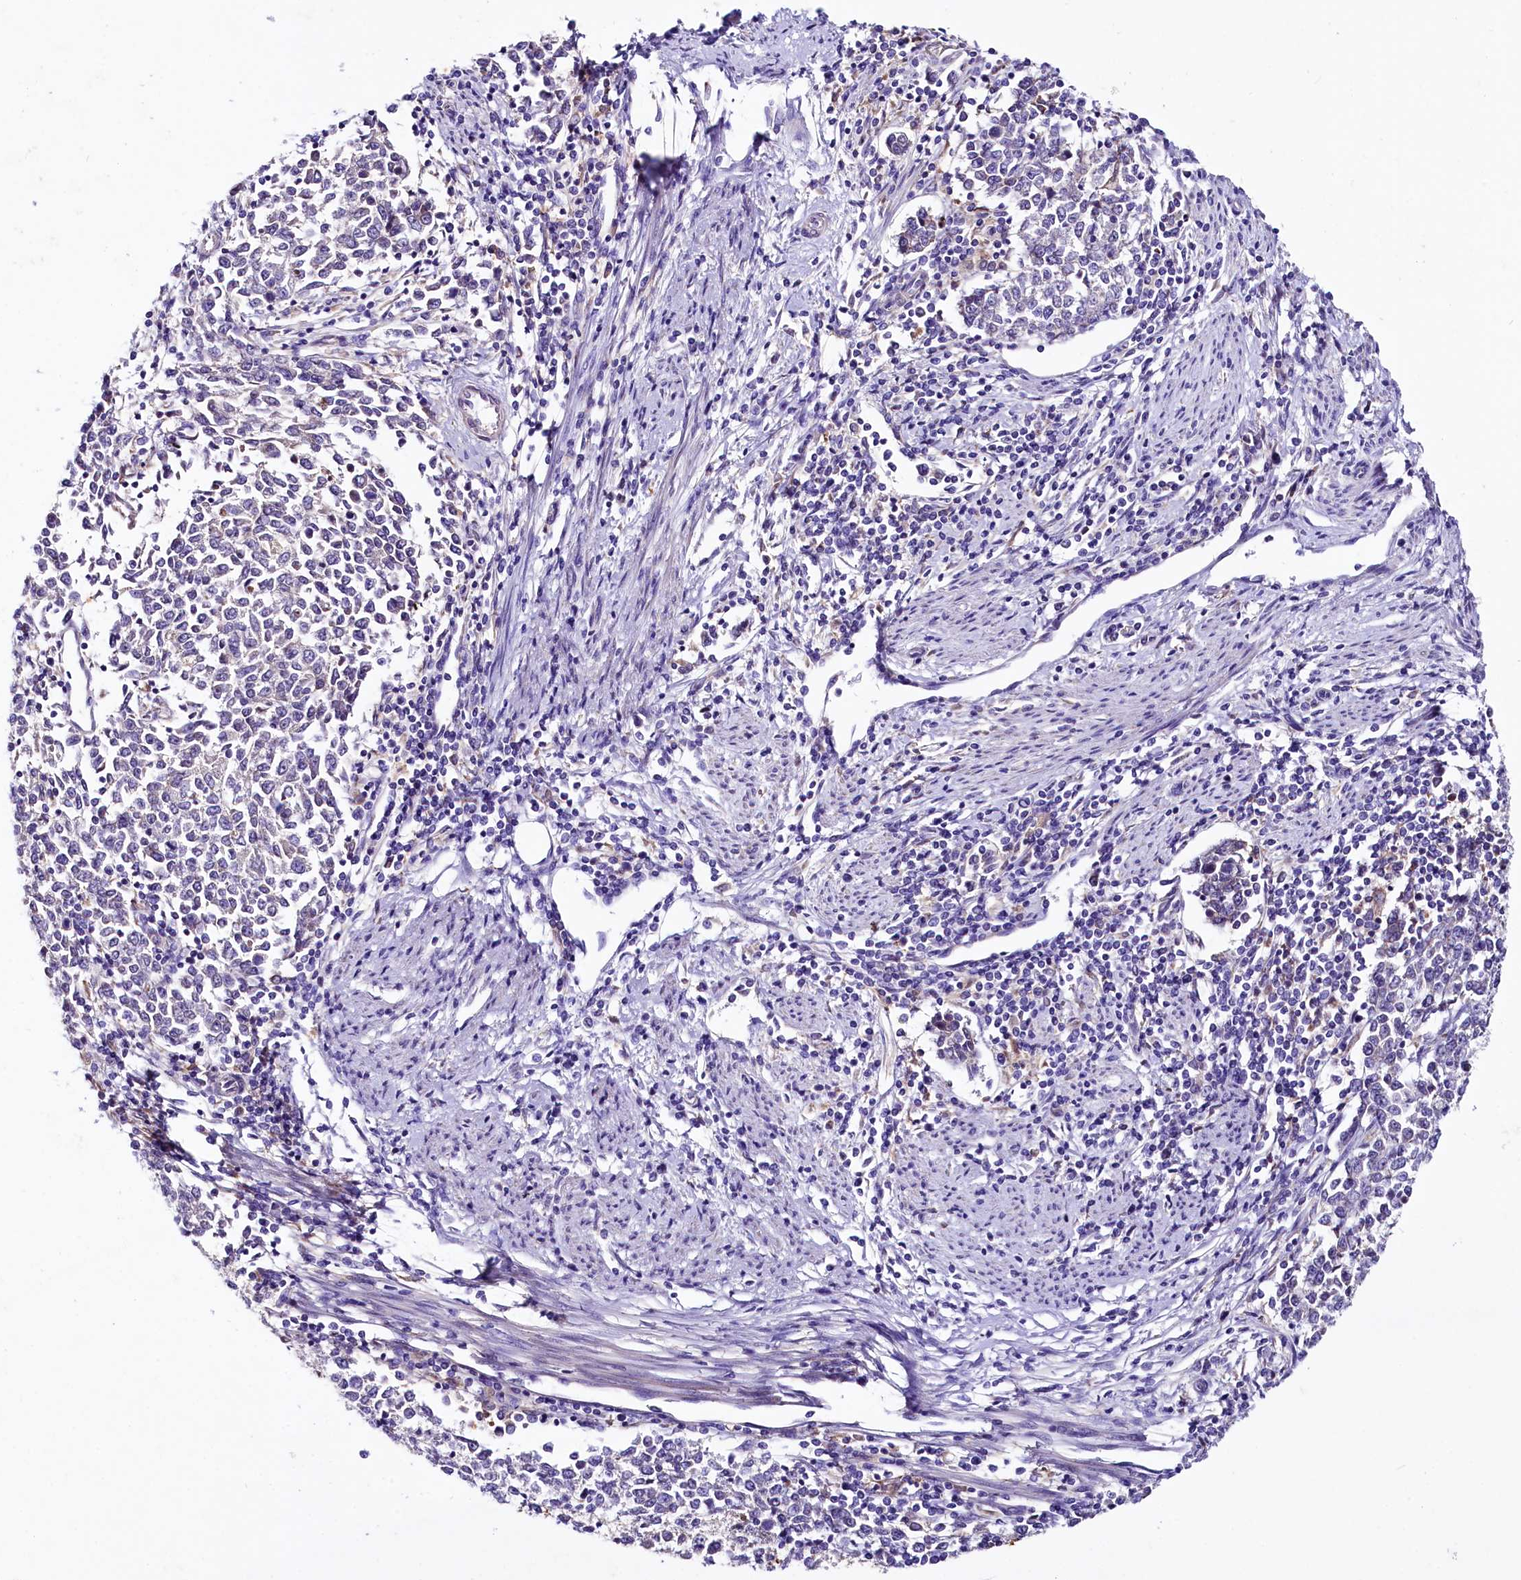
{"staining": {"intensity": "negative", "quantity": "none", "location": "none"}, "tissue": "endometrial cancer", "cell_type": "Tumor cells", "image_type": "cancer", "snomed": [{"axis": "morphology", "description": "Adenocarcinoma, NOS"}, {"axis": "topography", "description": "Endometrium"}], "caption": "A high-resolution photomicrograph shows IHC staining of endometrial adenocarcinoma, which reveals no significant staining in tumor cells.", "gene": "SACM1L", "patient": {"sex": "female", "age": 50}}